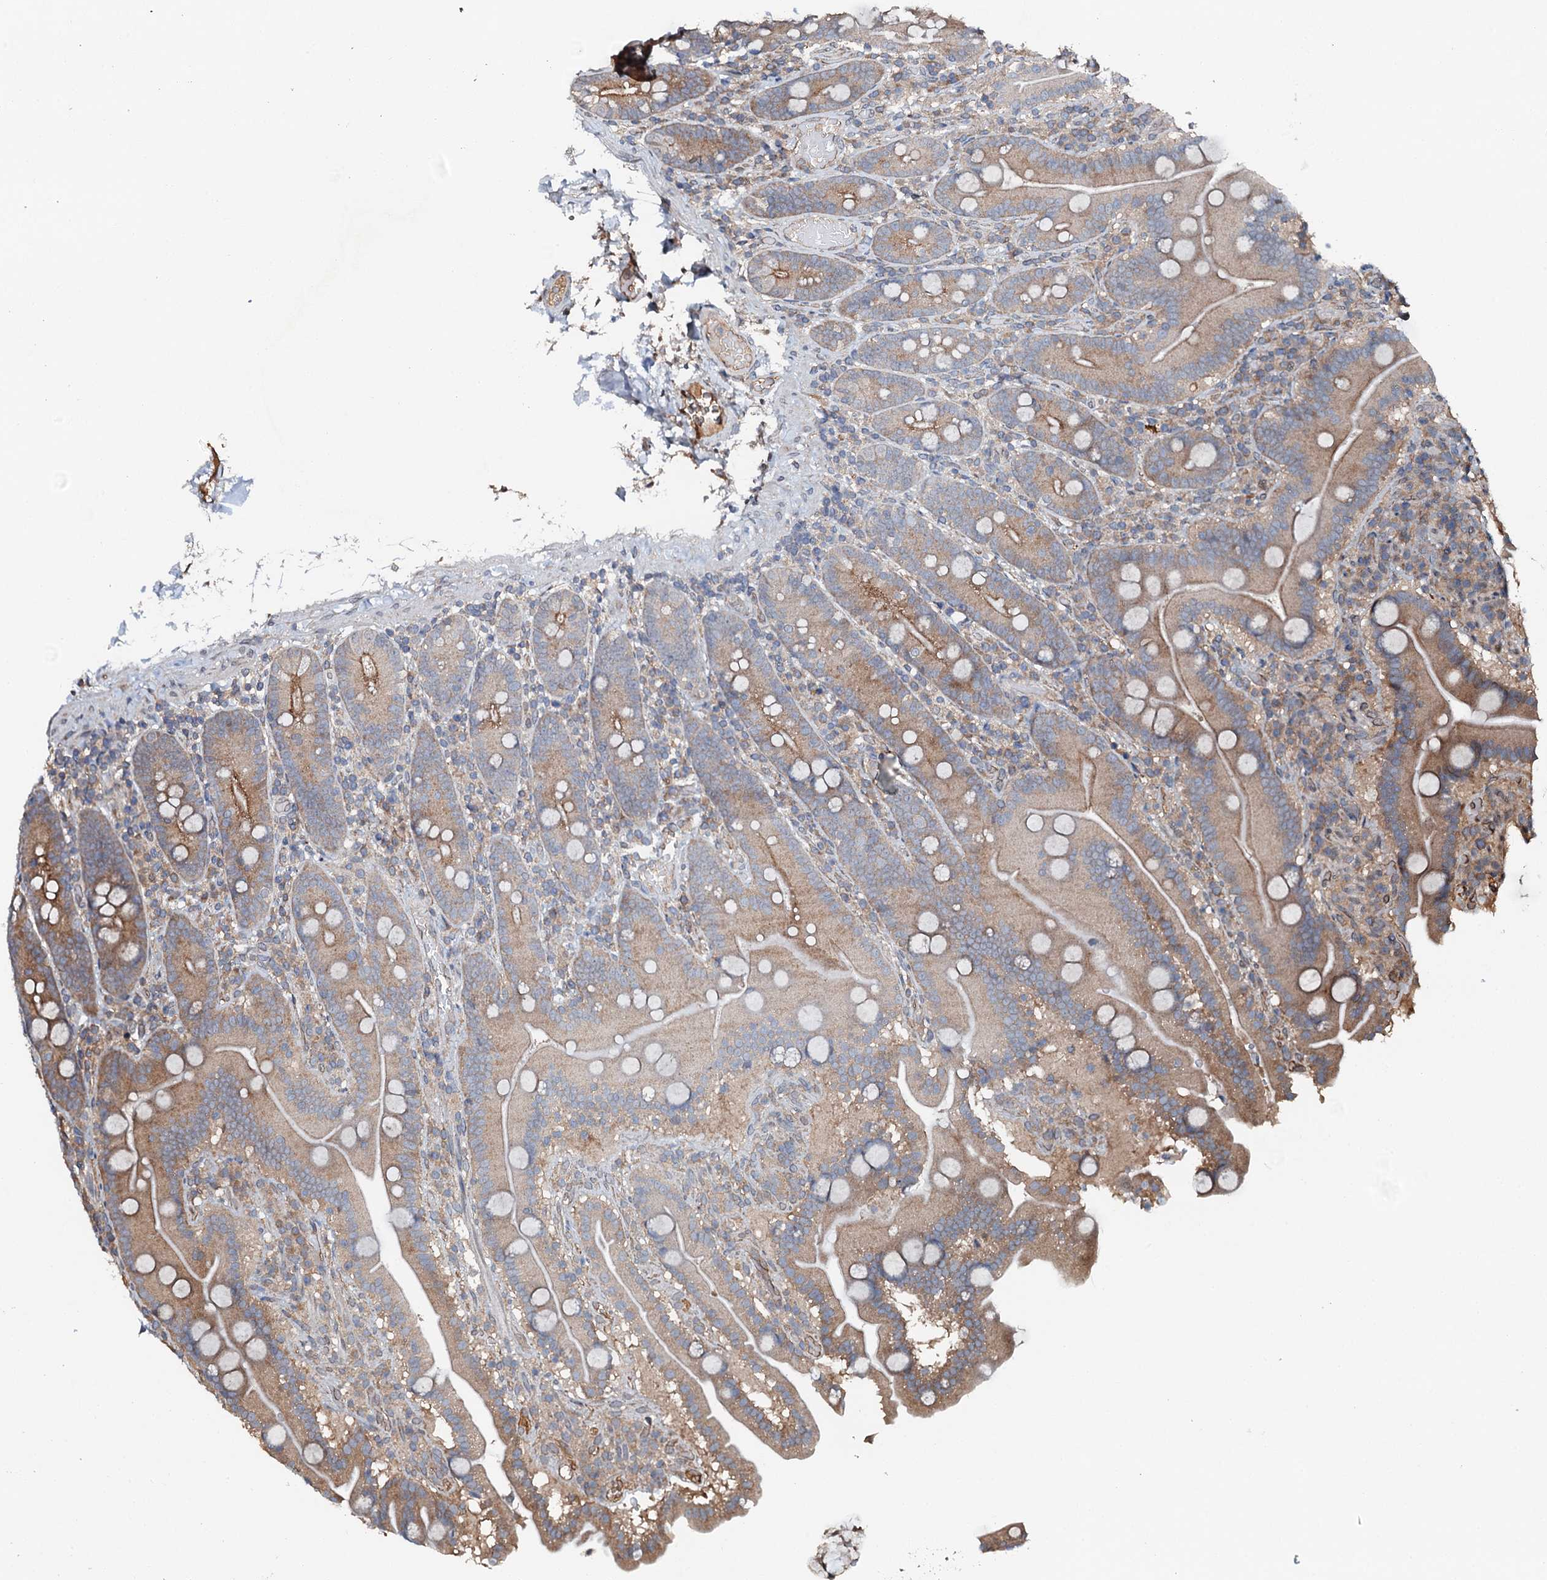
{"staining": {"intensity": "strong", "quantity": "<25%", "location": "cytoplasmic/membranous"}, "tissue": "duodenum", "cell_type": "Glandular cells", "image_type": "normal", "snomed": [{"axis": "morphology", "description": "Normal tissue, NOS"}, {"axis": "topography", "description": "Duodenum"}], "caption": "IHC of unremarkable human duodenum reveals medium levels of strong cytoplasmic/membranous expression in about <25% of glandular cells. The protein of interest is shown in brown color, while the nuclei are stained blue.", "gene": "FLYWCH1", "patient": {"sex": "male", "age": 55}}